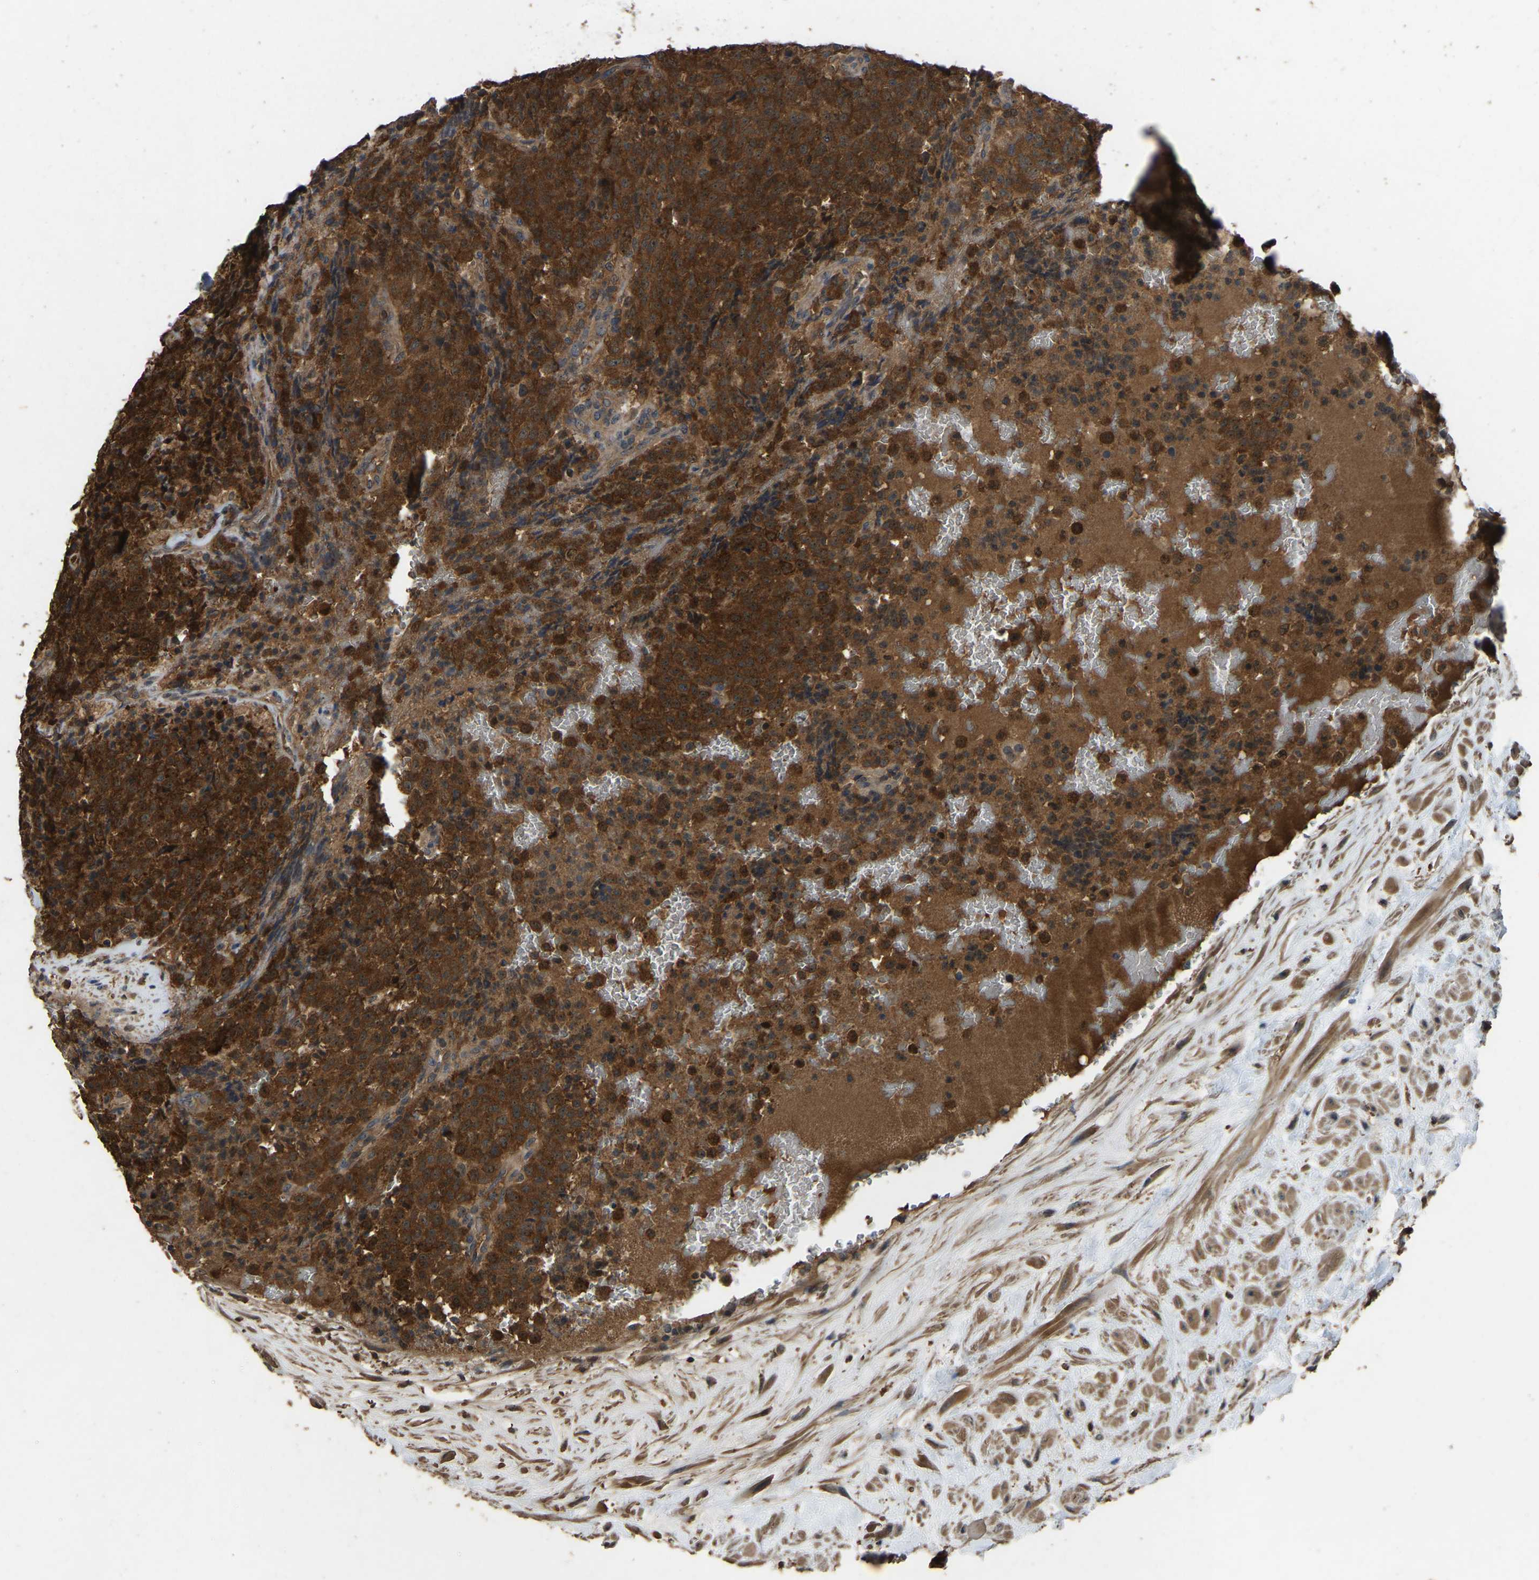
{"staining": {"intensity": "strong", "quantity": ">75%", "location": "cytoplasmic/membranous"}, "tissue": "testis cancer", "cell_type": "Tumor cells", "image_type": "cancer", "snomed": [{"axis": "morphology", "description": "Seminoma, NOS"}, {"axis": "topography", "description": "Testis"}], "caption": "Immunohistochemical staining of human testis cancer reveals high levels of strong cytoplasmic/membranous protein staining in approximately >75% of tumor cells. The protein is stained brown, and the nuclei are stained in blue (DAB (3,3'-diaminobenzidine) IHC with brightfield microscopy, high magnification).", "gene": "FHIT", "patient": {"sex": "male", "age": 59}}